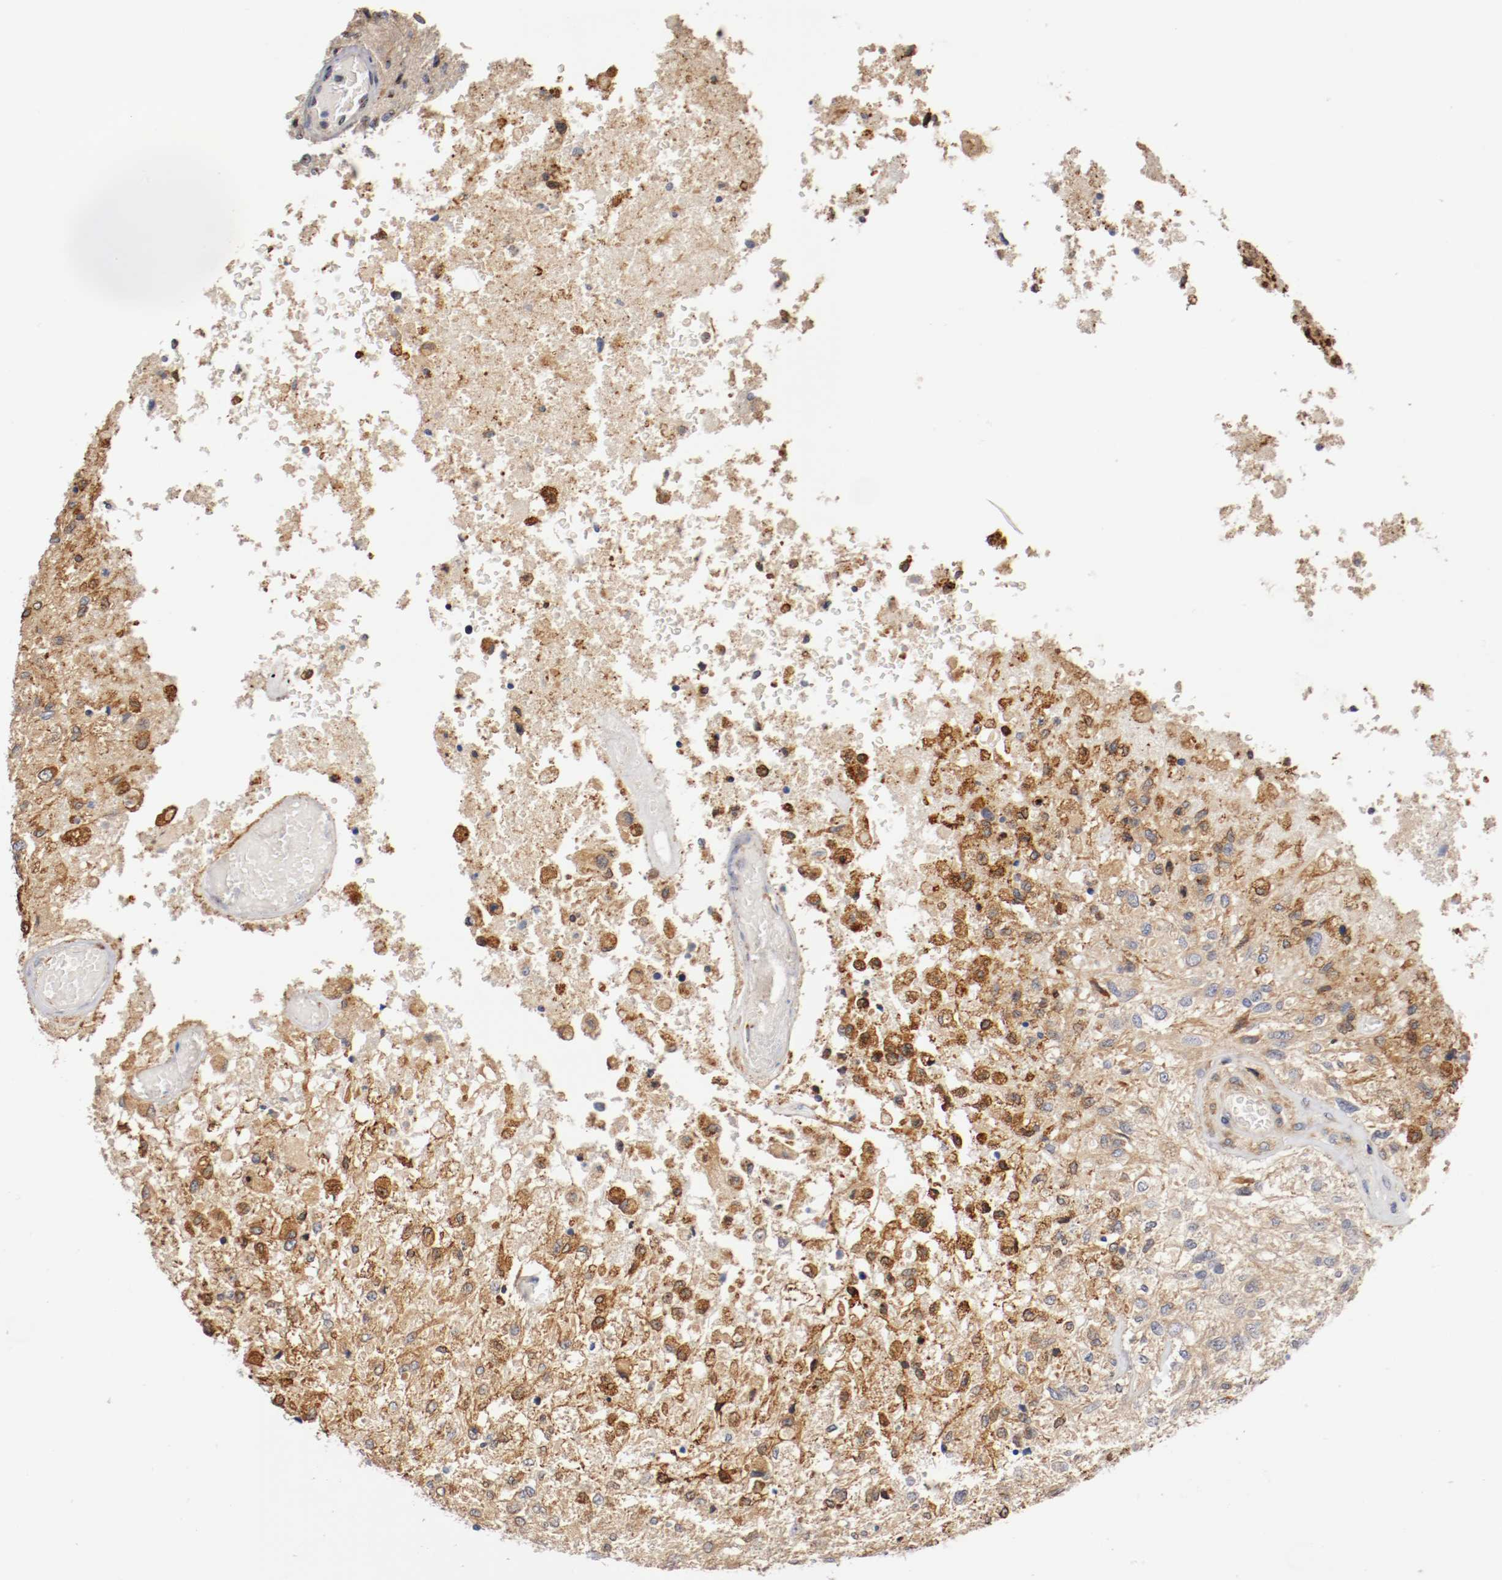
{"staining": {"intensity": "moderate", "quantity": ">75%", "location": "cytoplasmic/membranous"}, "tissue": "glioma", "cell_type": "Tumor cells", "image_type": "cancer", "snomed": [{"axis": "morphology", "description": "Normal tissue, NOS"}, {"axis": "morphology", "description": "Glioma, malignant, High grade"}, {"axis": "topography", "description": "Cerebral cortex"}], "caption": "This micrograph exhibits IHC staining of glioma, with medium moderate cytoplasmic/membranous staining in approximately >75% of tumor cells.", "gene": "TNFSF13", "patient": {"sex": "male", "age": 77}}